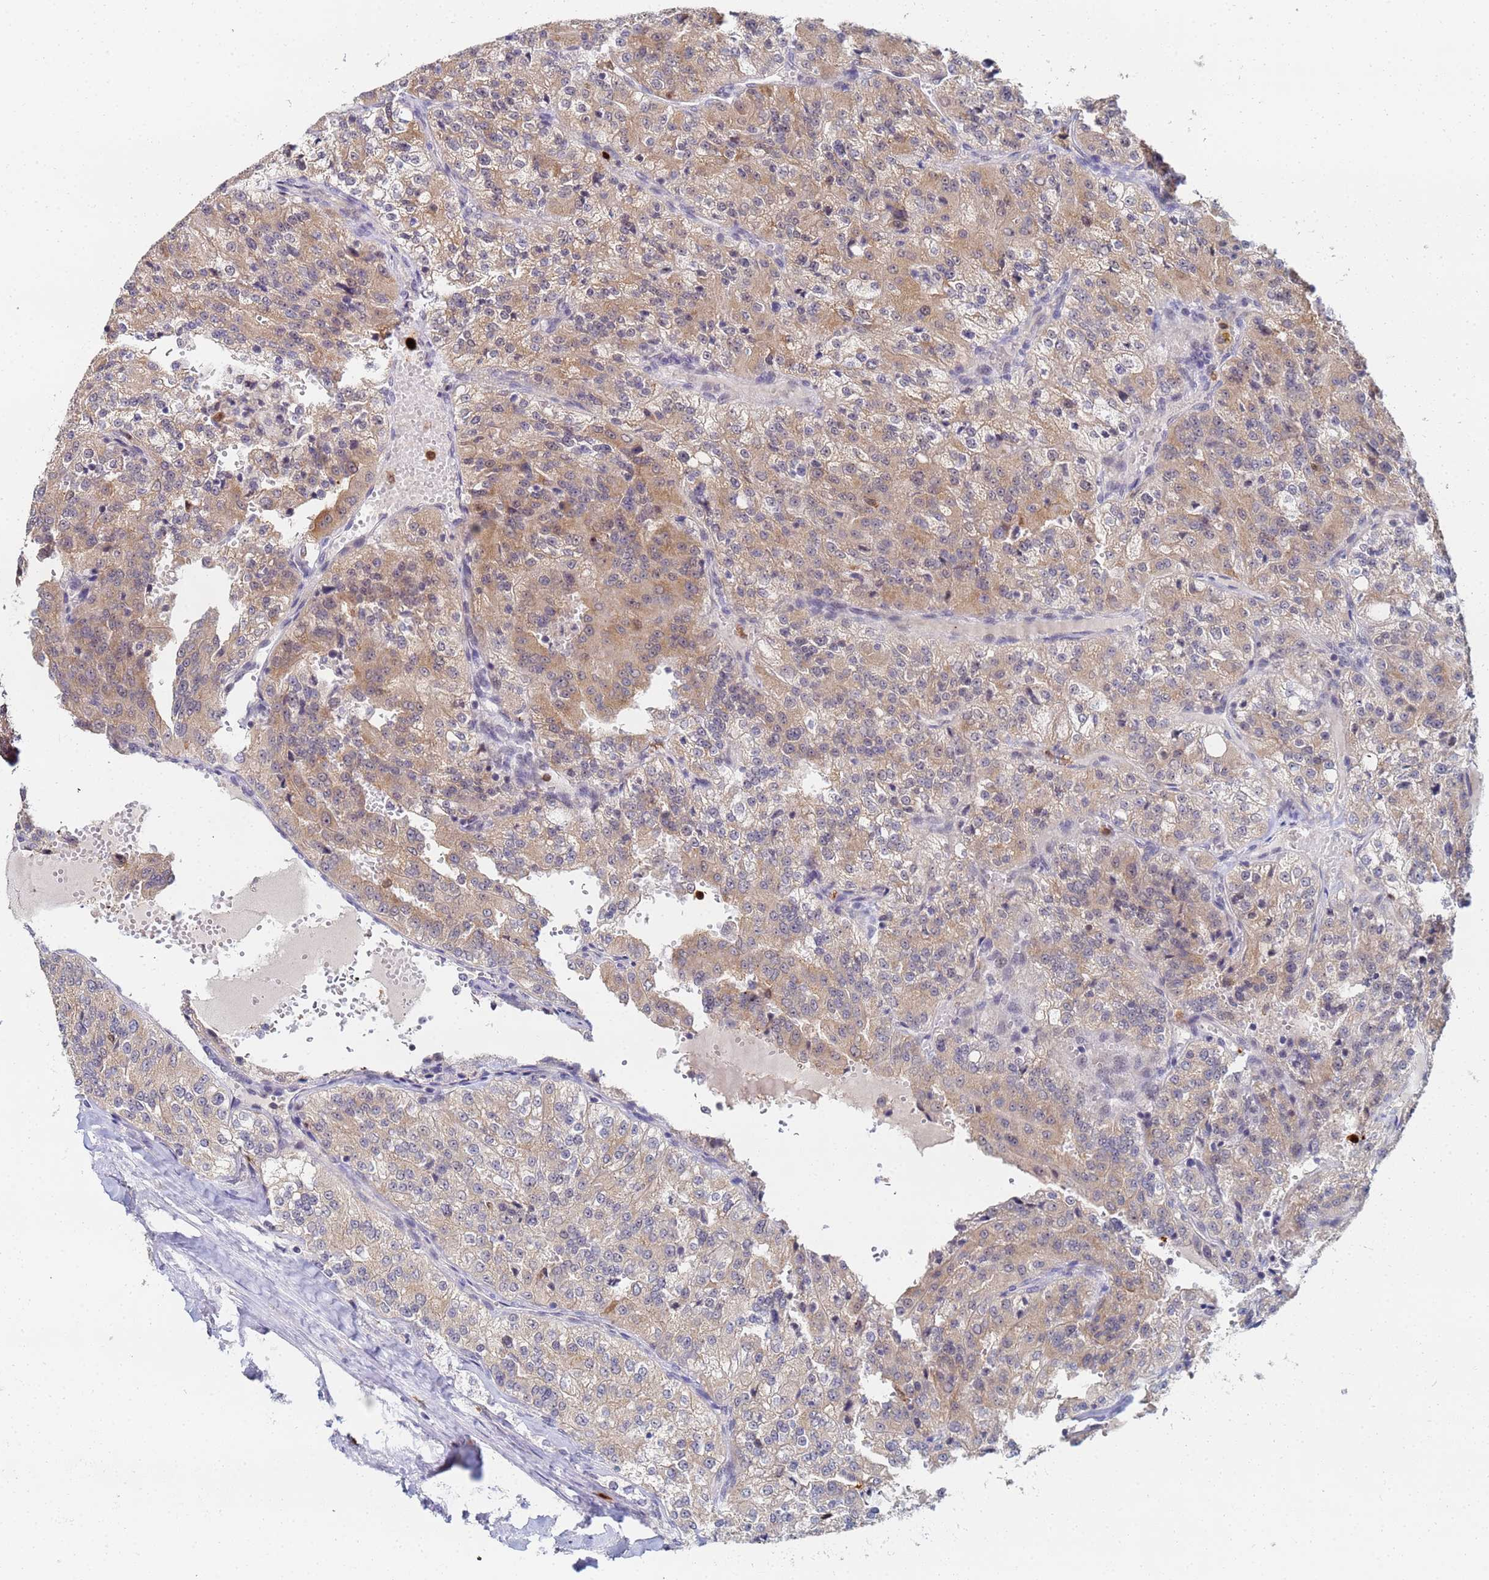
{"staining": {"intensity": "moderate", "quantity": ">75%", "location": "cytoplasmic/membranous"}, "tissue": "renal cancer", "cell_type": "Tumor cells", "image_type": "cancer", "snomed": [{"axis": "morphology", "description": "Adenocarcinoma, NOS"}, {"axis": "topography", "description": "Kidney"}], "caption": "Protein staining reveals moderate cytoplasmic/membranous positivity in approximately >75% of tumor cells in adenocarcinoma (renal).", "gene": "MTCL1", "patient": {"sex": "female", "age": 63}}